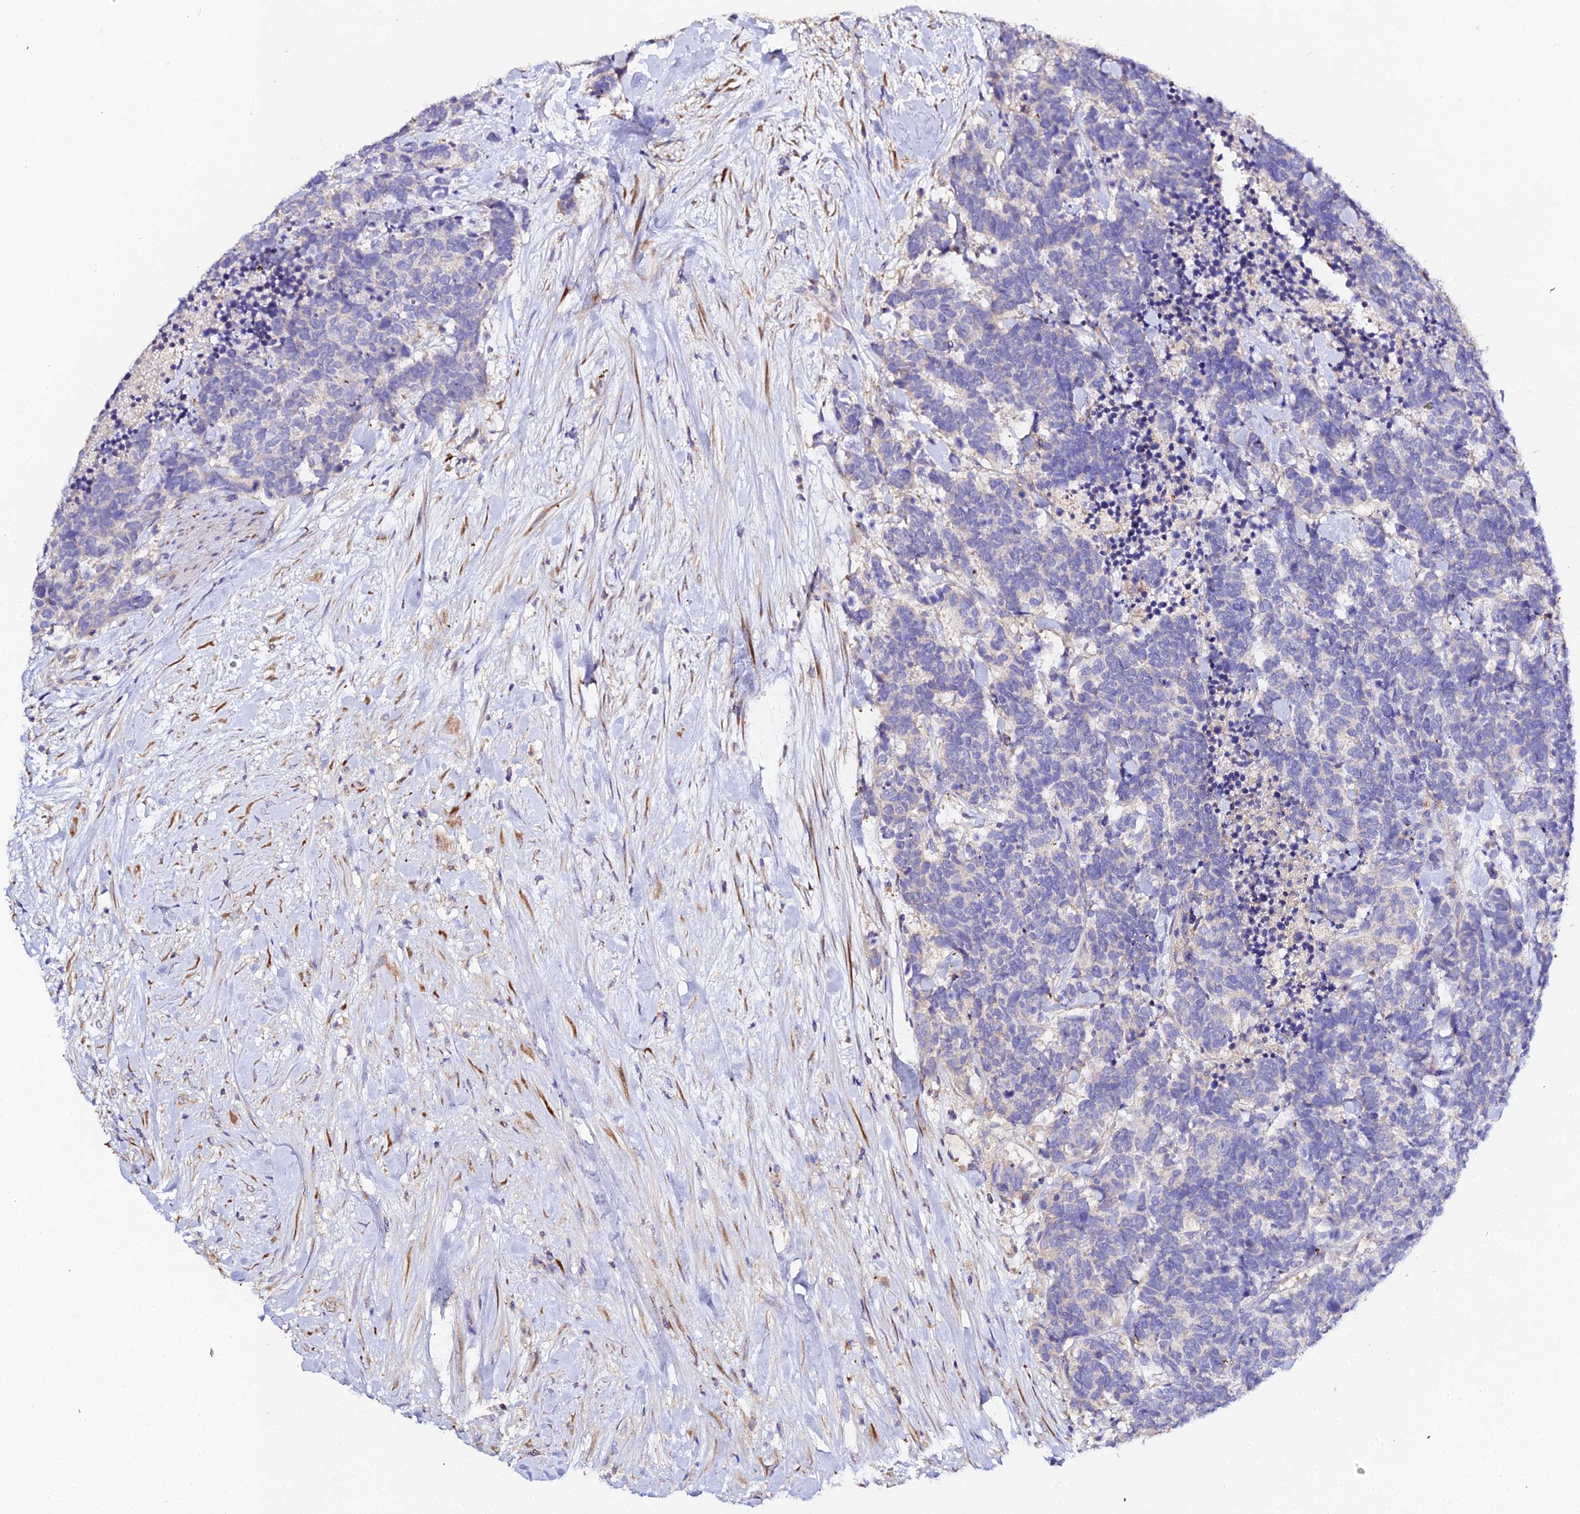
{"staining": {"intensity": "negative", "quantity": "none", "location": "none"}, "tissue": "carcinoid", "cell_type": "Tumor cells", "image_type": "cancer", "snomed": [{"axis": "morphology", "description": "Carcinoma, NOS"}, {"axis": "morphology", "description": "Carcinoid, malignant, NOS"}, {"axis": "topography", "description": "Prostate"}], "caption": "High magnification brightfield microscopy of carcinoid stained with DAB (brown) and counterstained with hematoxylin (blue): tumor cells show no significant expression. Nuclei are stained in blue.", "gene": "SCX", "patient": {"sex": "male", "age": 57}}